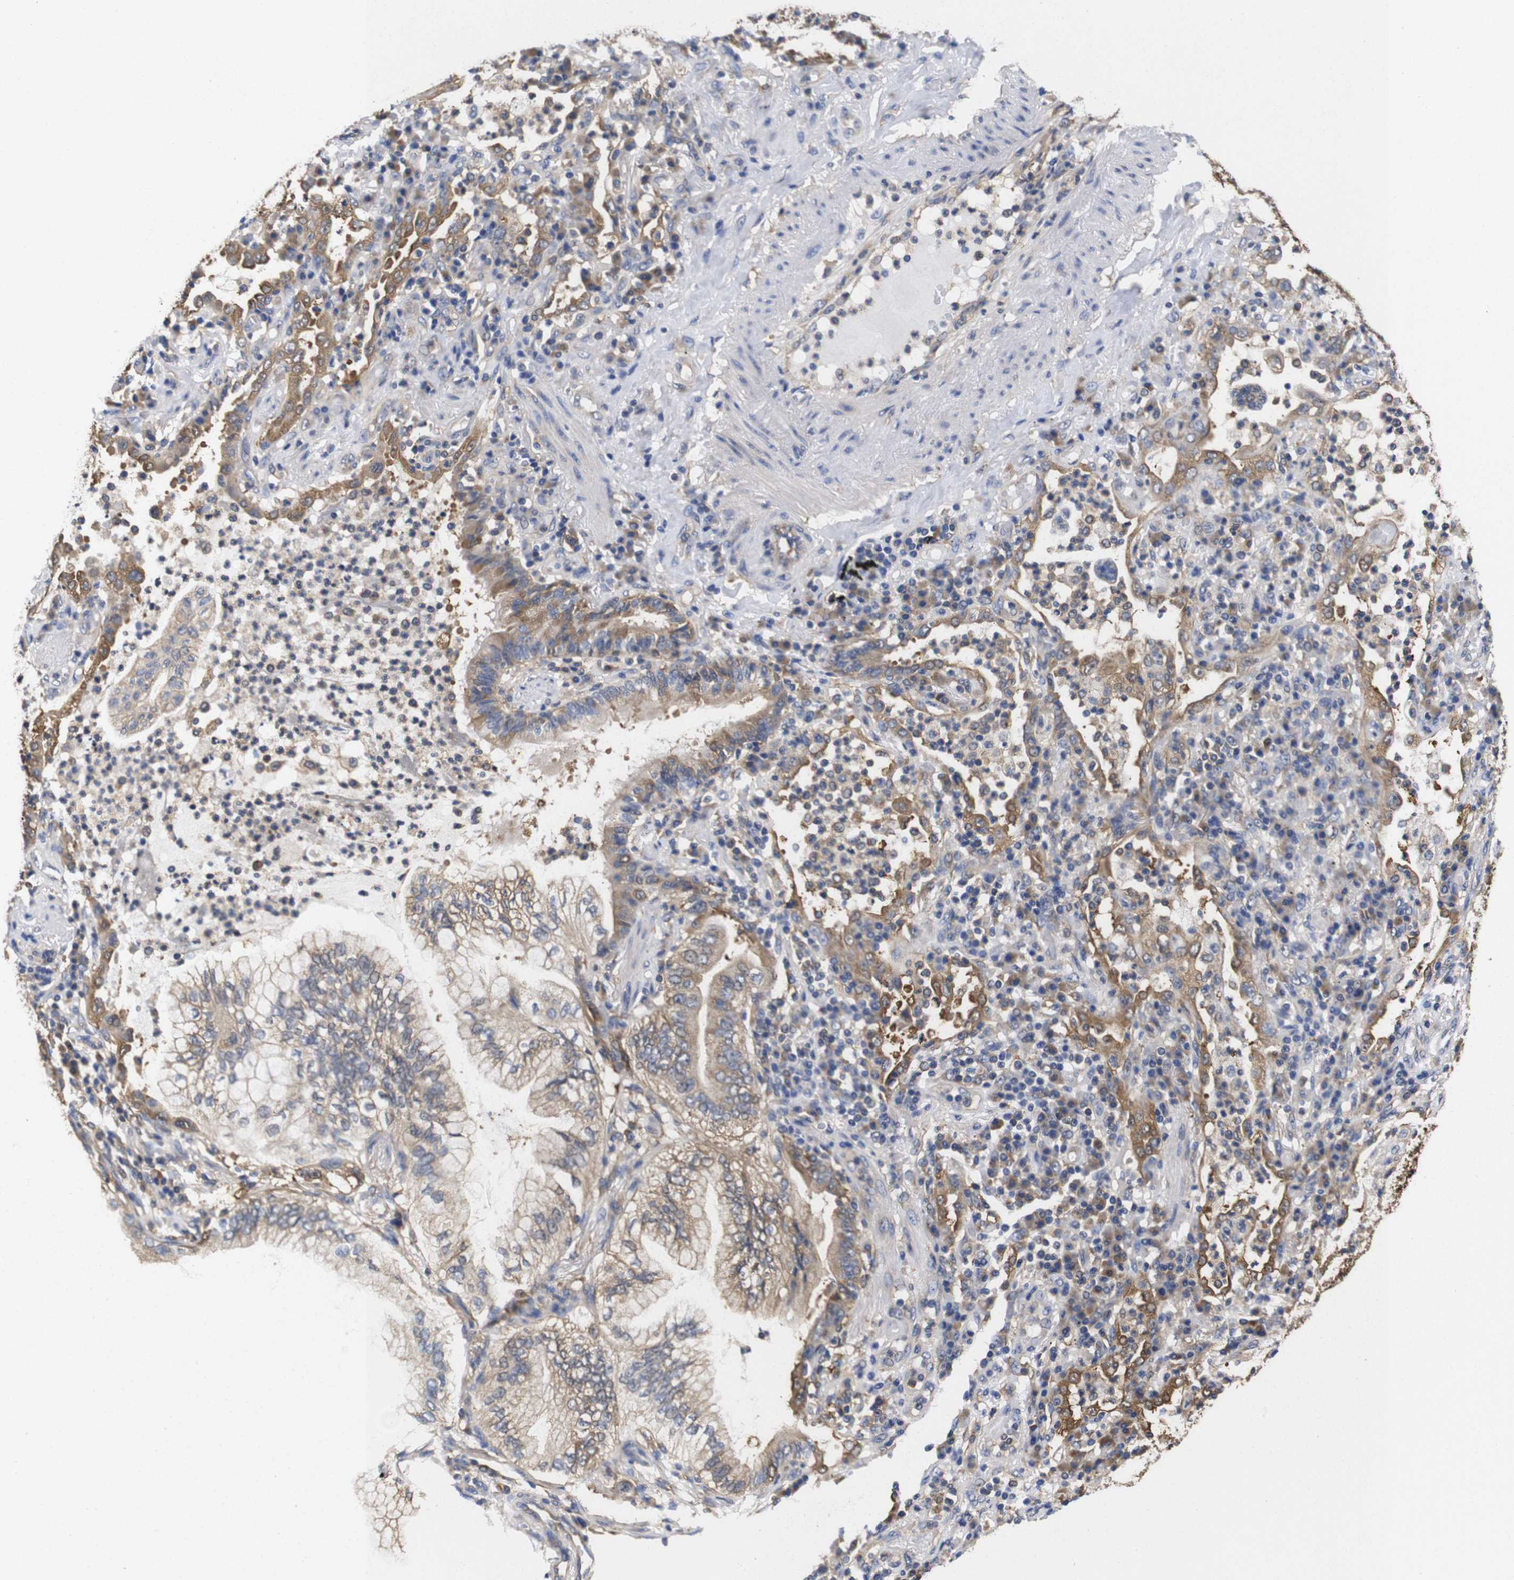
{"staining": {"intensity": "moderate", "quantity": ">75%", "location": "cytoplasmic/membranous"}, "tissue": "lung cancer", "cell_type": "Tumor cells", "image_type": "cancer", "snomed": [{"axis": "morphology", "description": "Normal tissue, NOS"}, {"axis": "morphology", "description": "Adenocarcinoma, NOS"}, {"axis": "topography", "description": "Bronchus"}, {"axis": "topography", "description": "Lung"}], "caption": "Immunohistochemical staining of human lung adenocarcinoma reveals medium levels of moderate cytoplasmic/membranous protein staining in approximately >75% of tumor cells.", "gene": "LRRCC1", "patient": {"sex": "female", "age": 70}}